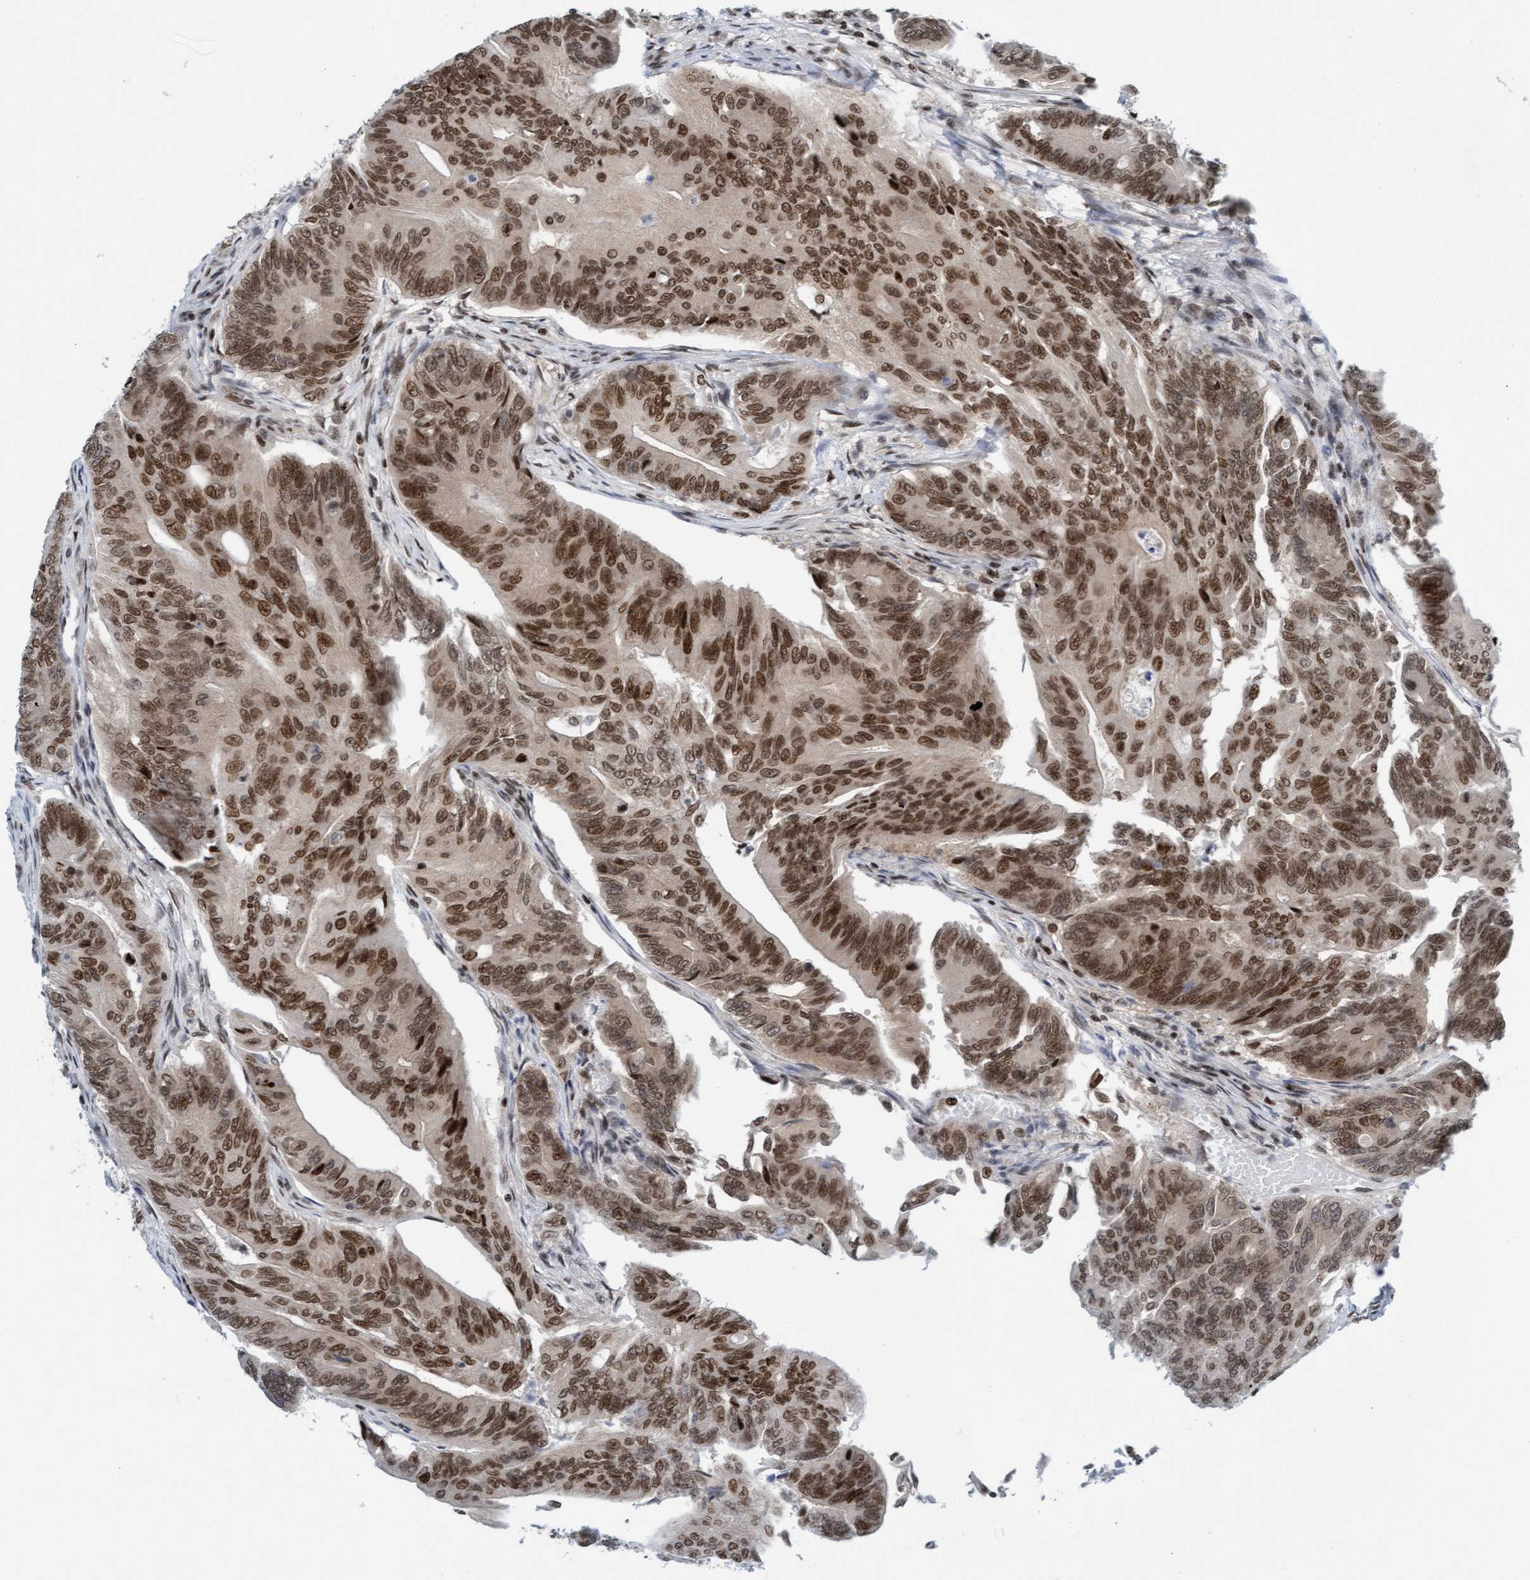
{"staining": {"intensity": "moderate", "quantity": ">75%", "location": "nuclear"}, "tissue": "colorectal cancer", "cell_type": "Tumor cells", "image_type": "cancer", "snomed": [{"axis": "morphology", "description": "Adenoma, NOS"}, {"axis": "morphology", "description": "Adenocarcinoma, NOS"}, {"axis": "topography", "description": "Colon"}], "caption": "Brown immunohistochemical staining in adenocarcinoma (colorectal) shows moderate nuclear positivity in about >75% of tumor cells.", "gene": "GLRX2", "patient": {"sex": "male", "age": 79}}